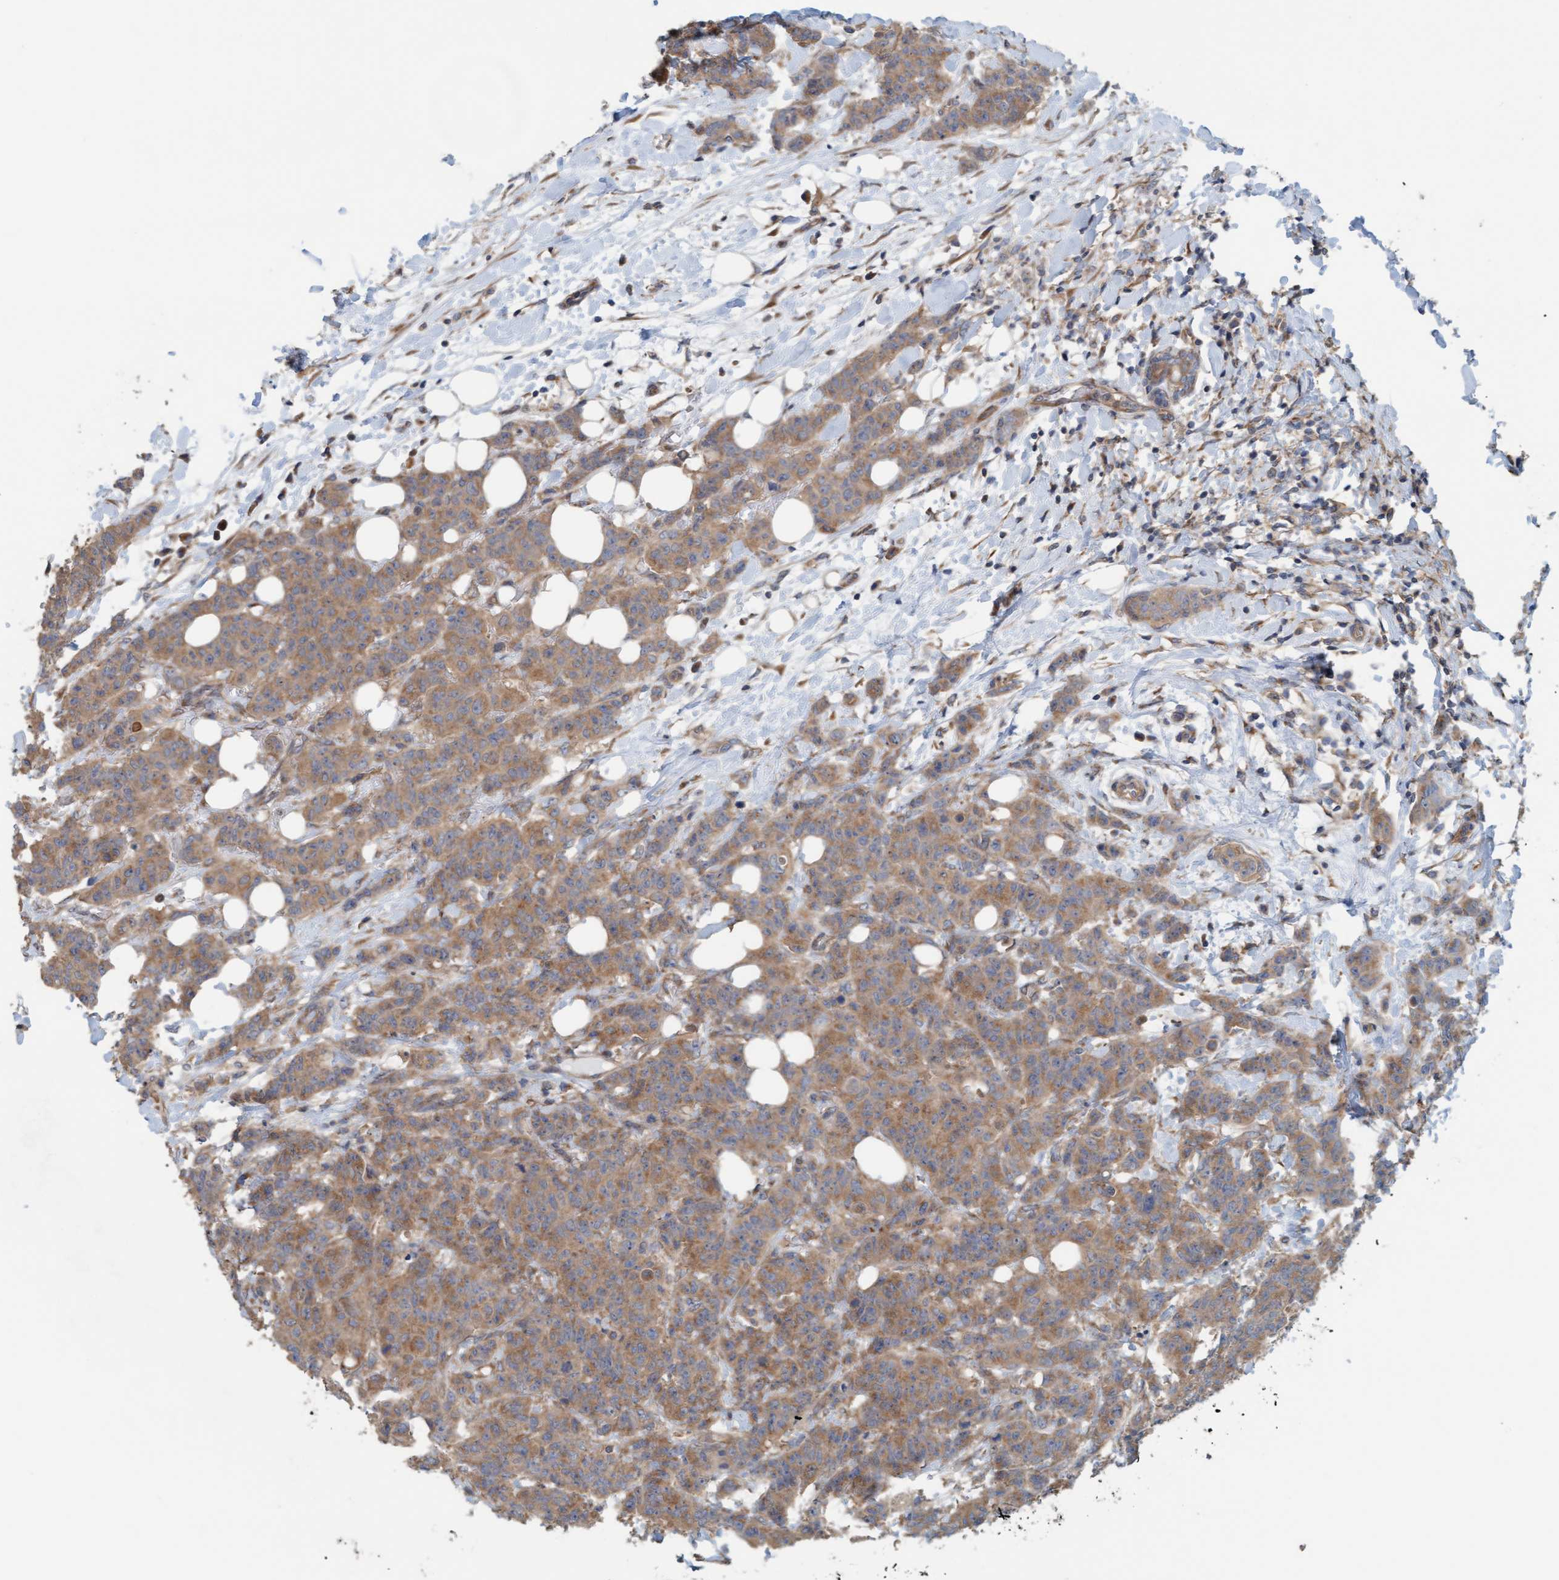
{"staining": {"intensity": "moderate", "quantity": ">75%", "location": "cytoplasmic/membranous"}, "tissue": "breast cancer", "cell_type": "Tumor cells", "image_type": "cancer", "snomed": [{"axis": "morphology", "description": "Normal tissue, NOS"}, {"axis": "morphology", "description": "Duct carcinoma"}, {"axis": "topography", "description": "Breast"}], "caption": "Human breast intraductal carcinoma stained for a protein (brown) exhibits moderate cytoplasmic/membranous positive positivity in approximately >75% of tumor cells.", "gene": "UBAP1", "patient": {"sex": "female", "age": 40}}